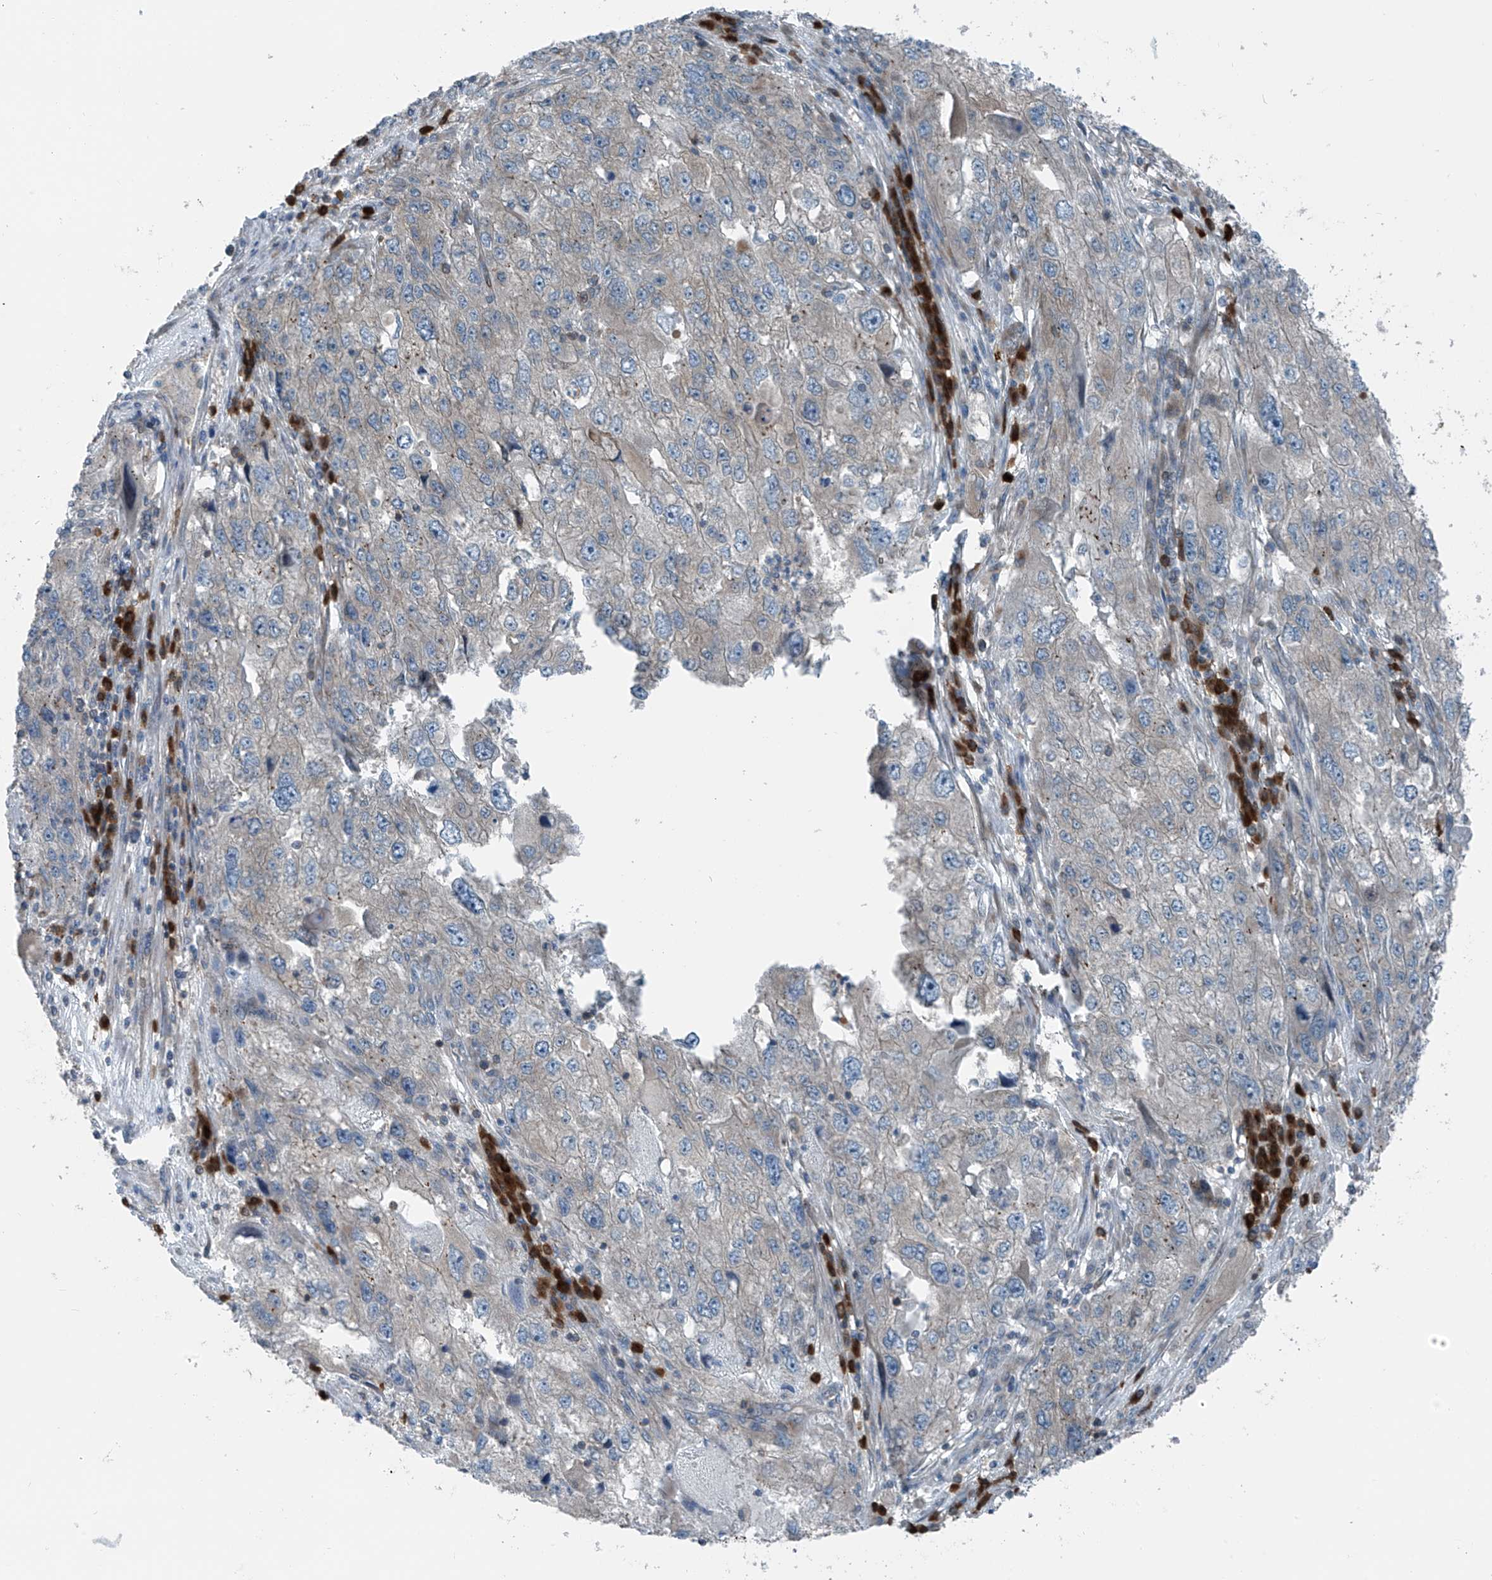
{"staining": {"intensity": "negative", "quantity": "none", "location": "none"}, "tissue": "endometrial cancer", "cell_type": "Tumor cells", "image_type": "cancer", "snomed": [{"axis": "morphology", "description": "Adenocarcinoma, NOS"}, {"axis": "topography", "description": "Endometrium"}], "caption": "The micrograph reveals no staining of tumor cells in endometrial cancer (adenocarcinoma). (DAB IHC with hematoxylin counter stain).", "gene": "SLC12A6", "patient": {"sex": "female", "age": 49}}